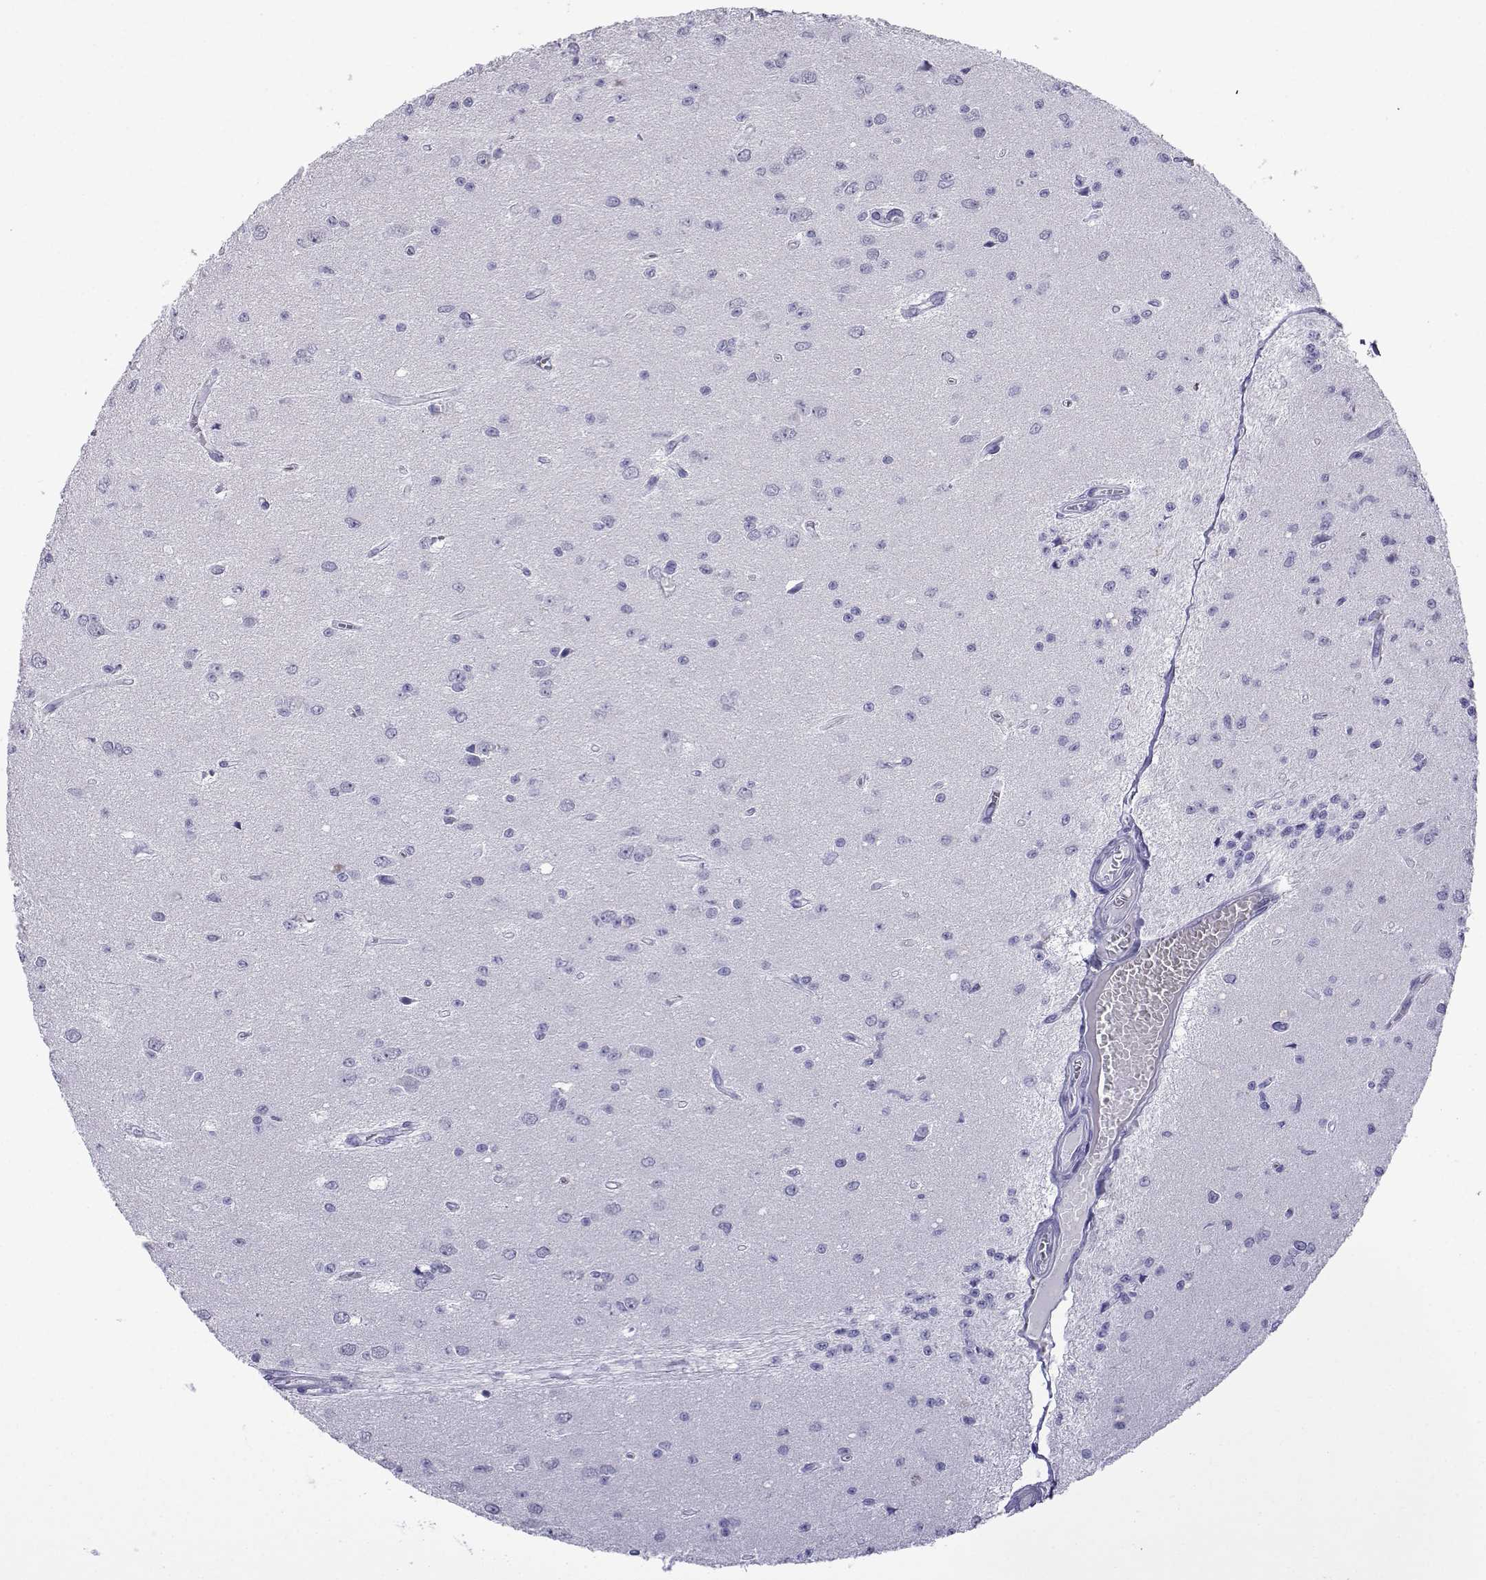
{"staining": {"intensity": "negative", "quantity": "none", "location": "none"}, "tissue": "glioma", "cell_type": "Tumor cells", "image_type": "cancer", "snomed": [{"axis": "morphology", "description": "Glioma, malignant, Low grade"}, {"axis": "topography", "description": "Brain"}], "caption": "Tumor cells show no significant staining in malignant low-grade glioma. Nuclei are stained in blue.", "gene": "ACTL7A", "patient": {"sex": "female", "age": 45}}